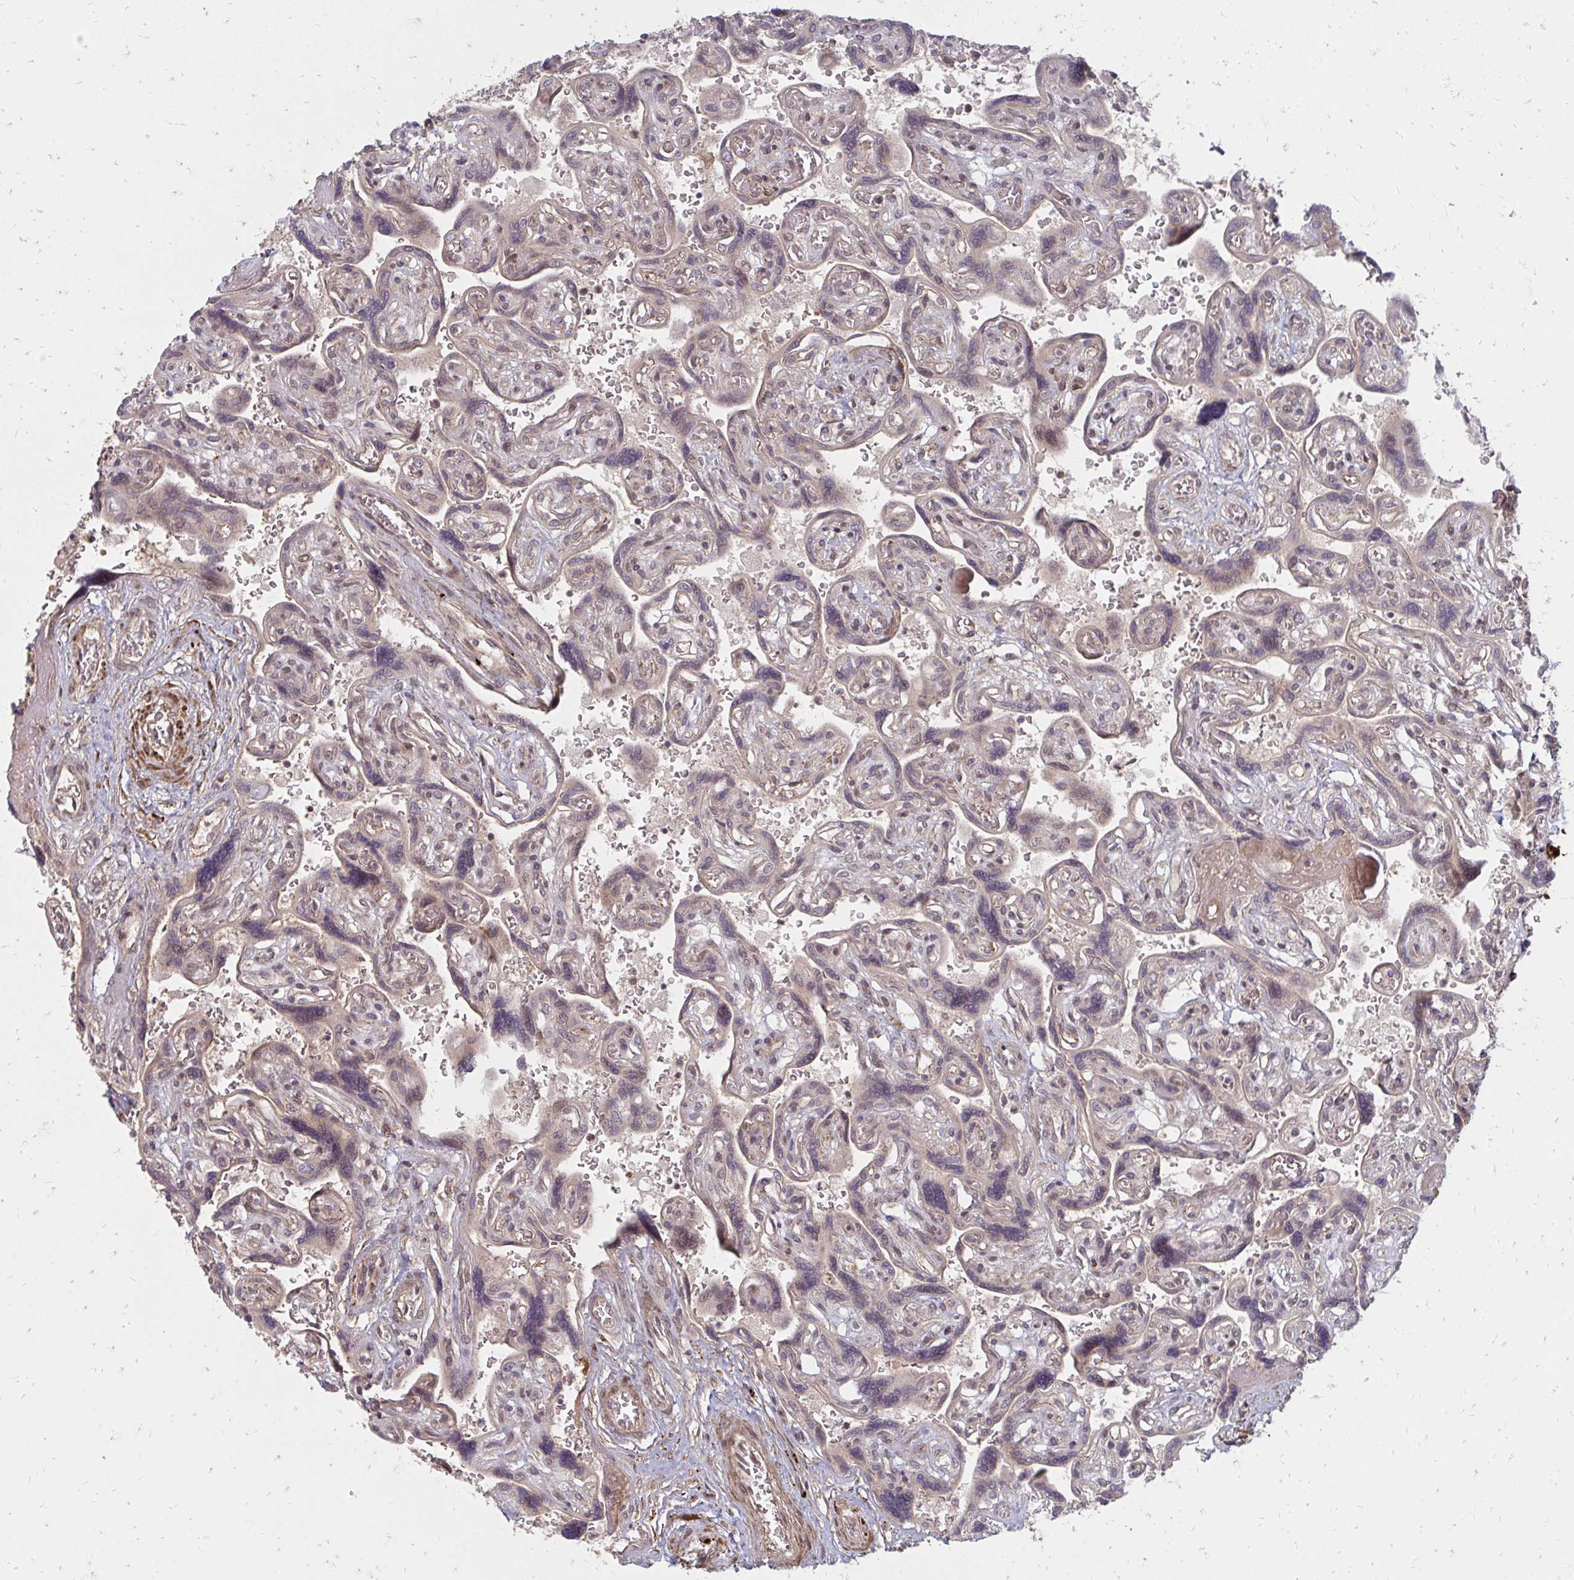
{"staining": {"intensity": "negative", "quantity": "none", "location": "none"}, "tissue": "placenta", "cell_type": "Decidual cells", "image_type": "normal", "snomed": [{"axis": "morphology", "description": "Normal tissue, NOS"}, {"axis": "topography", "description": "Placenta"}], "caption": "DAB immunohistochemical staining of normal placenta shows no significant staining in decidual cells. (Immunohistochemistry, brightfield microscopy, high magnification).", "gene": "ZNF285", "patient": {"sex": "female", "age": 32}}